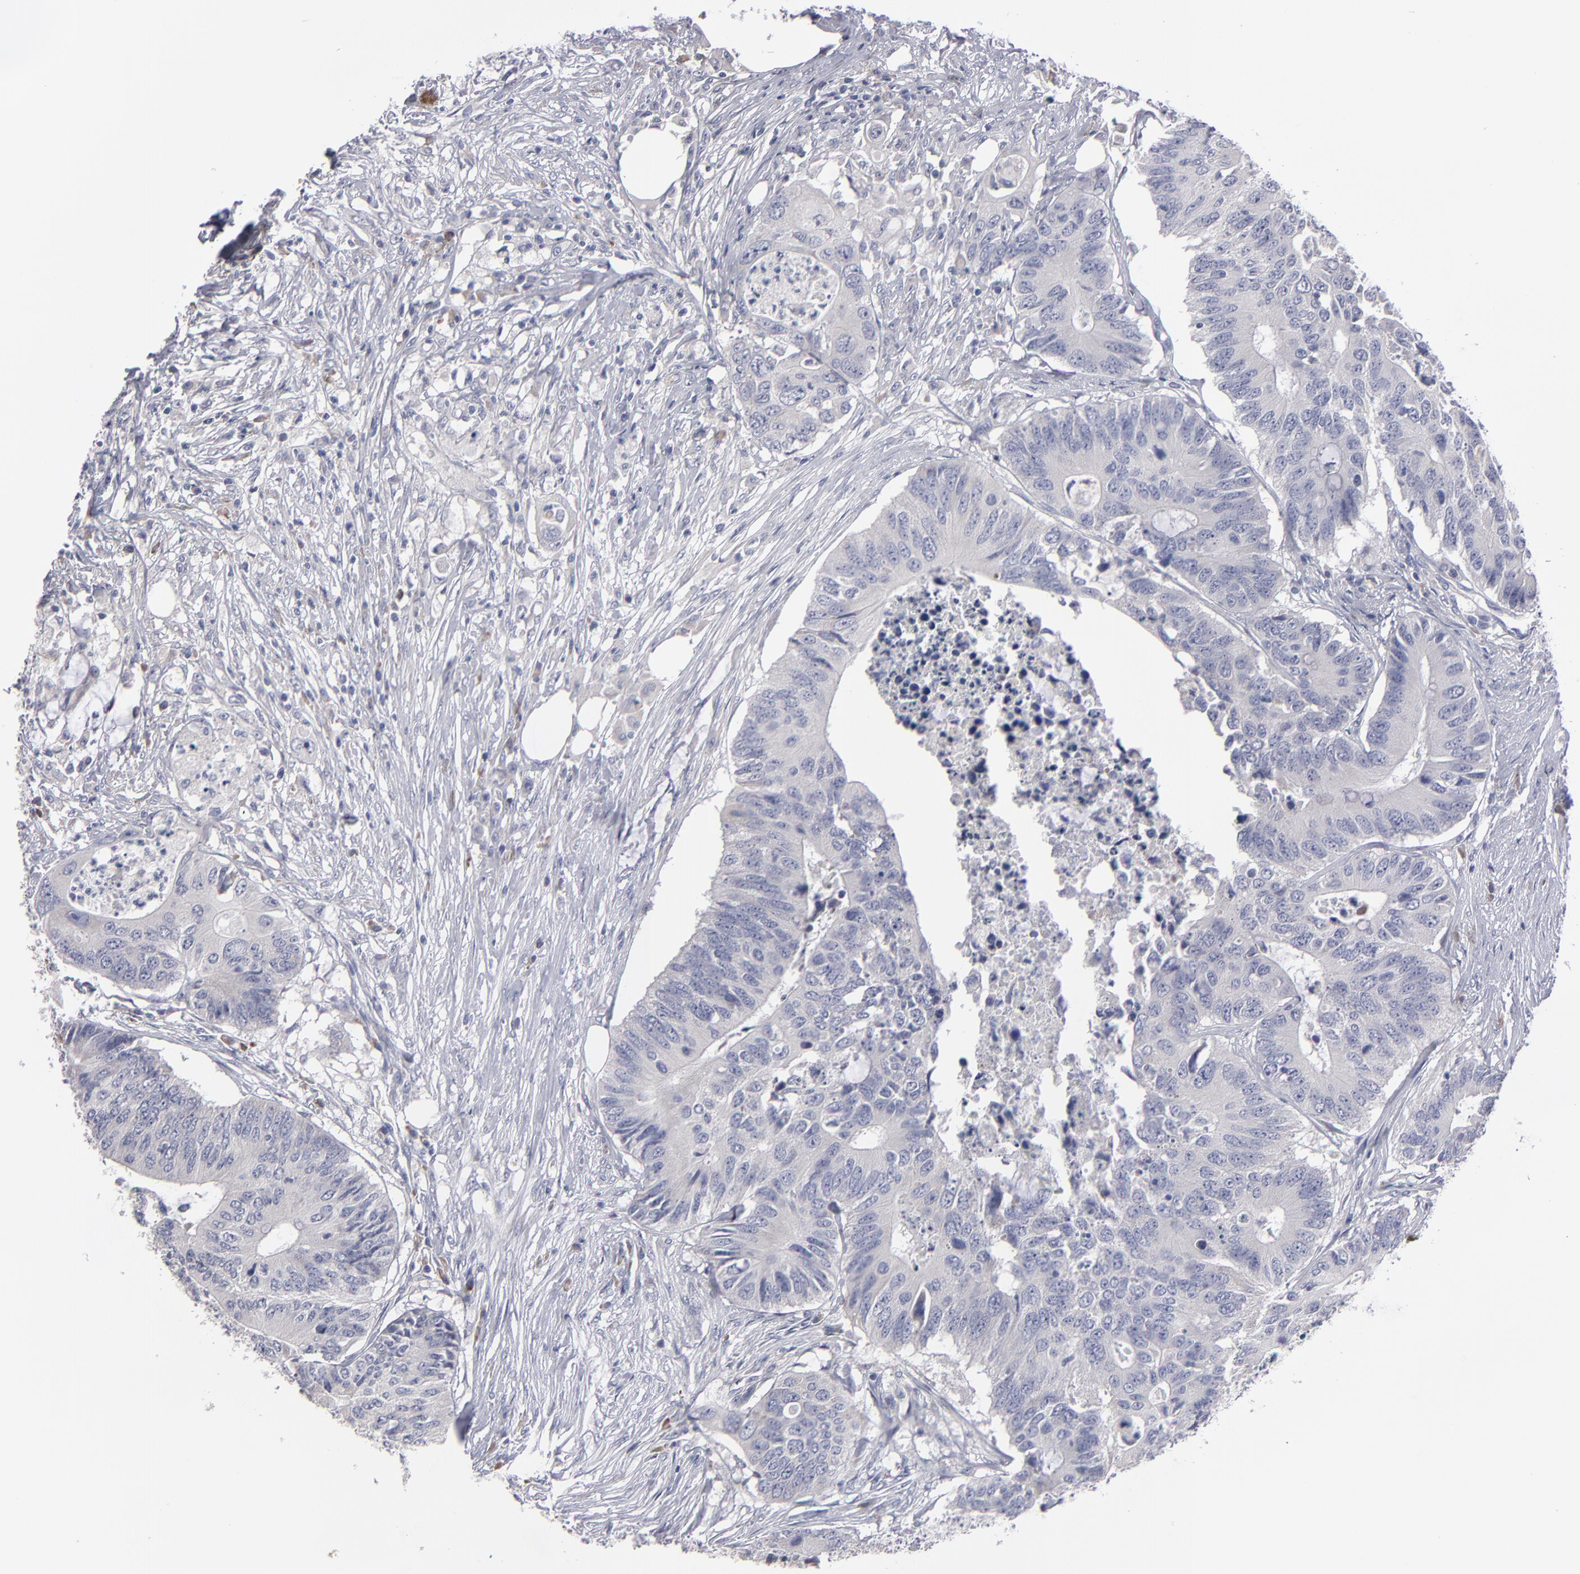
{"staining": {"intensity": "weak", "quantity": ">75%", "location": "cytoplasmic/membranous"}, "tissue": "colorectal cancer", "cell_type": "Tumor cells", "image_type": "cancer", "snomed": [{"axis": "morphology", "description": "Adenocarcinoma, NOS"}, {"axis": "topography", "description": "Colon"}], "caption": "A high-resolution micrograph shows immunohistochemistry (IHC) staining of adenocarcinoma (colorectal), which shows weak cytoplasmic/membranous expression in about >75% of tumor cells. Nuclei are stained in blue.", "gene": "CCDC80", "patient": {"sex": "male", "age": 71}}